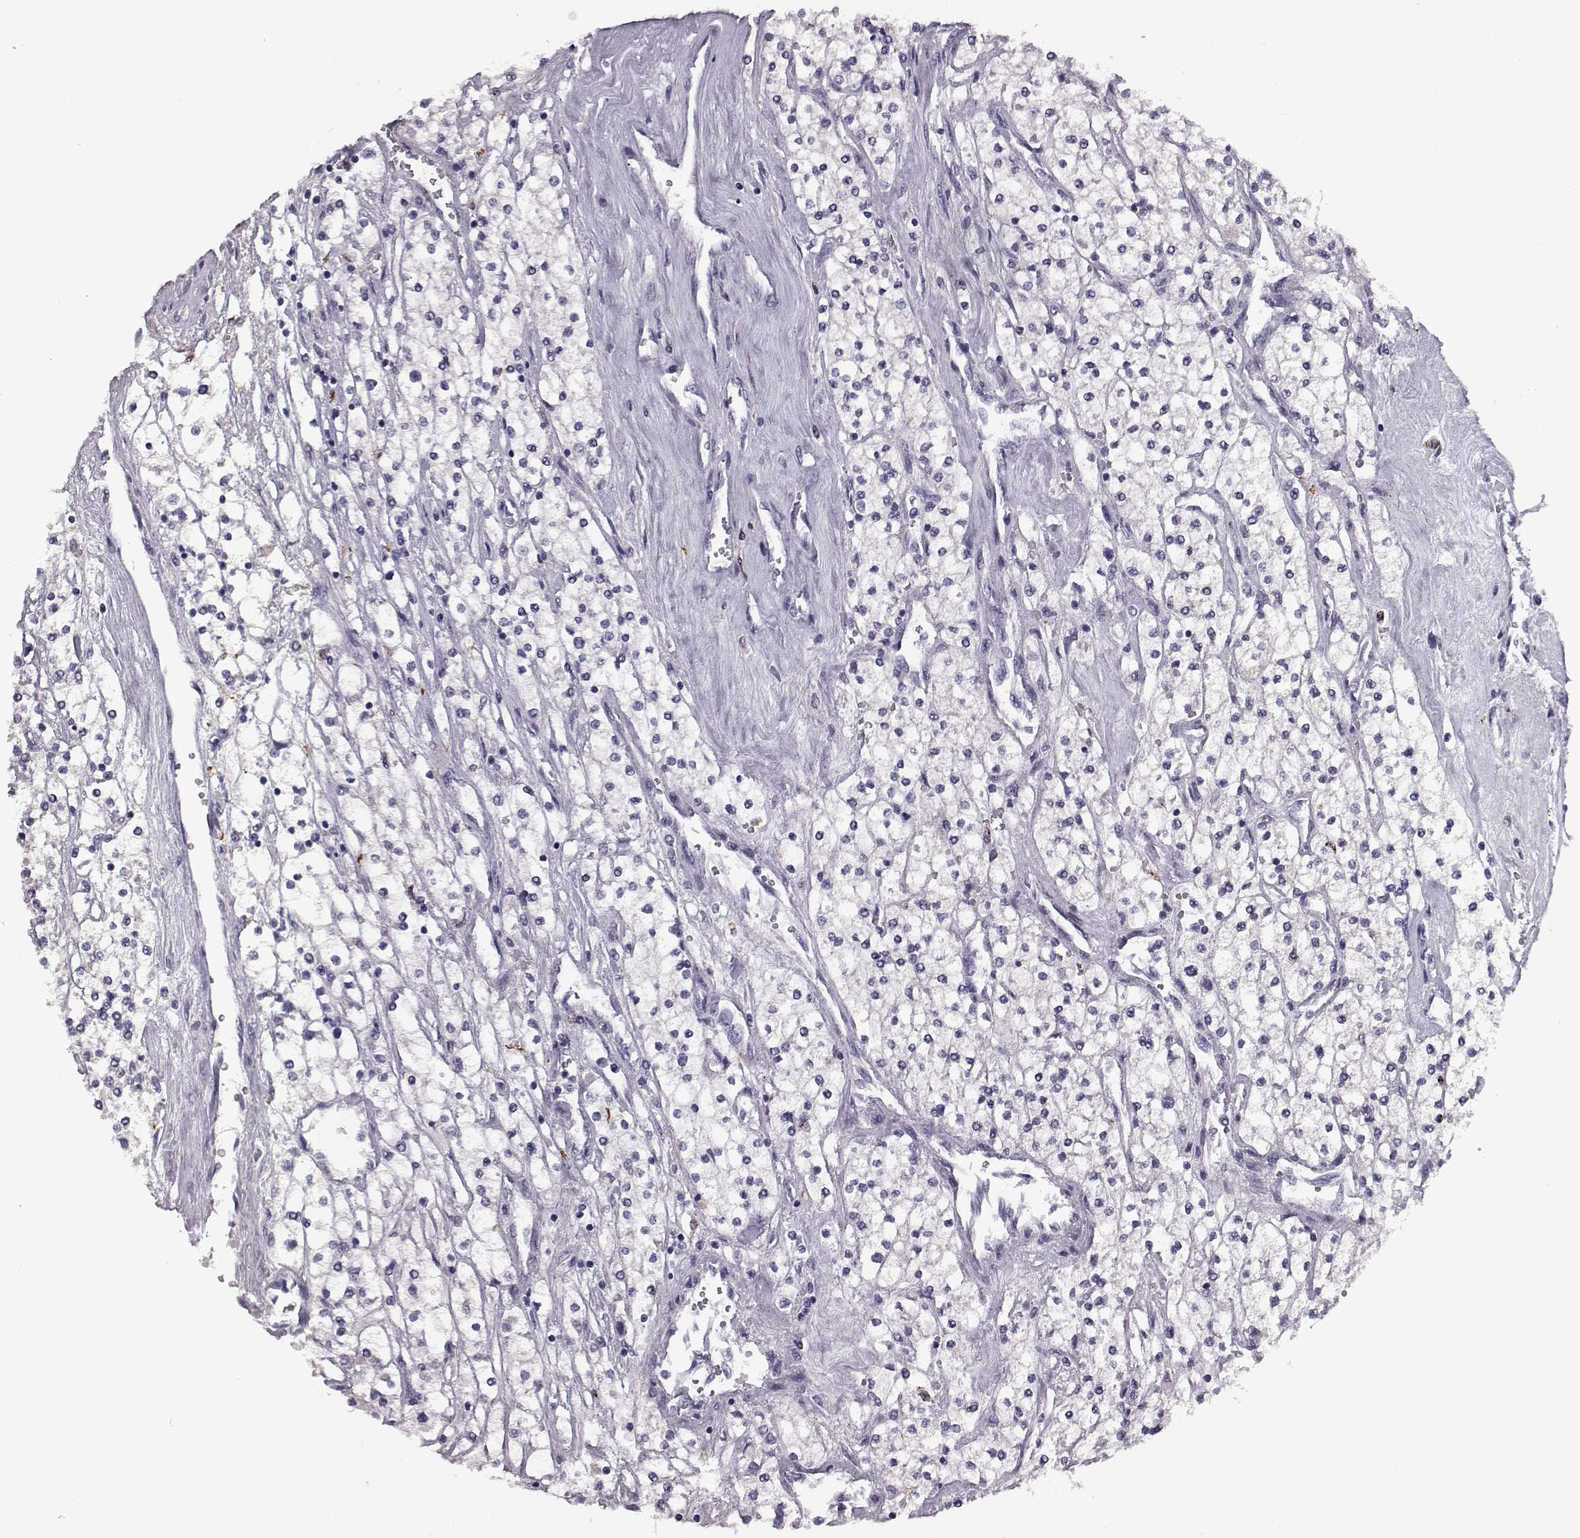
{"staining": {"intensity": "negative", "quantity": "none", "location": "none"}, "tissue": "renal cancer", "cell_type": "Tumor cells", "image_type": "cancer", "snomed": [{"axis": "morphology", "description": "Adenocarcinoma, NOS"}, {"axis": "topography", "description": "Kidney"}], "caption": "Tumor cells show no significant staining in adenocarcinoma (renal). The staining was performed using DAB (3,3'-diaminobenzidine) to visualize the protein expression in brown, while the nuclei were stained in blue with hematoxylin (Magnification: 20x).", "gene": "PRR9", "patient": {"sex": "male", "age": 80}}